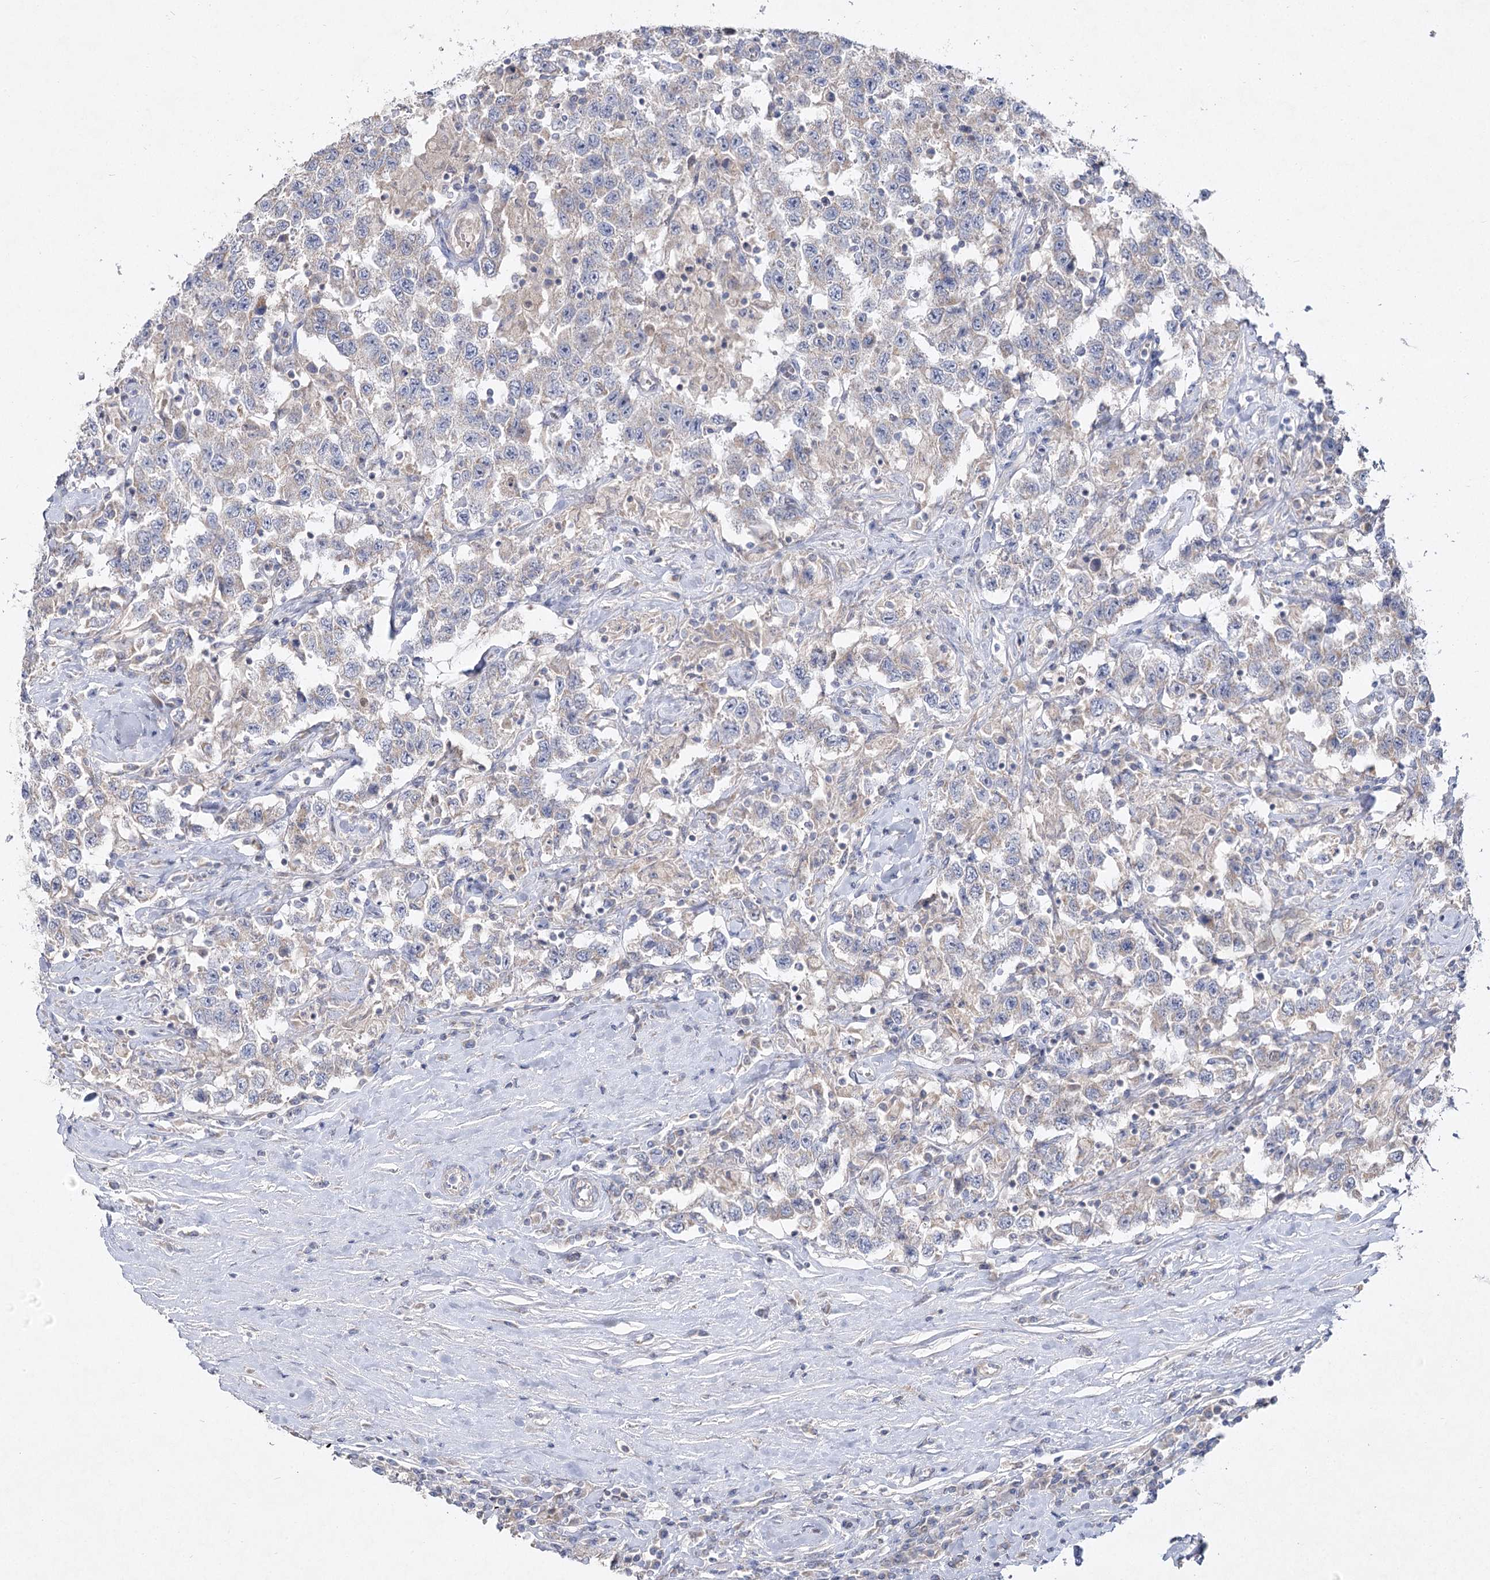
{"staining": {"intensity": "weak", "quantity": "25%-75%", "location": "cytoplasmic/membranous"}, "tissue": "testis cancer", "cell_type": "Tumor cells", "image_type": "cancer", "snomed": [{"axis": "morphology", "description": "Seminoma, NOS"}, {"axis": "topography", "description": "Testis"}], "caption": "Weak cytoplasmic/membranous protein expression is identified in about 25%-75% of tumor cells in testis cancer (seminoma). (DAB IHC, brown staining for protein, blue staining for nuclei).", "gene": "TMEM187", "patient": {"sex": "male", "age": 41}}